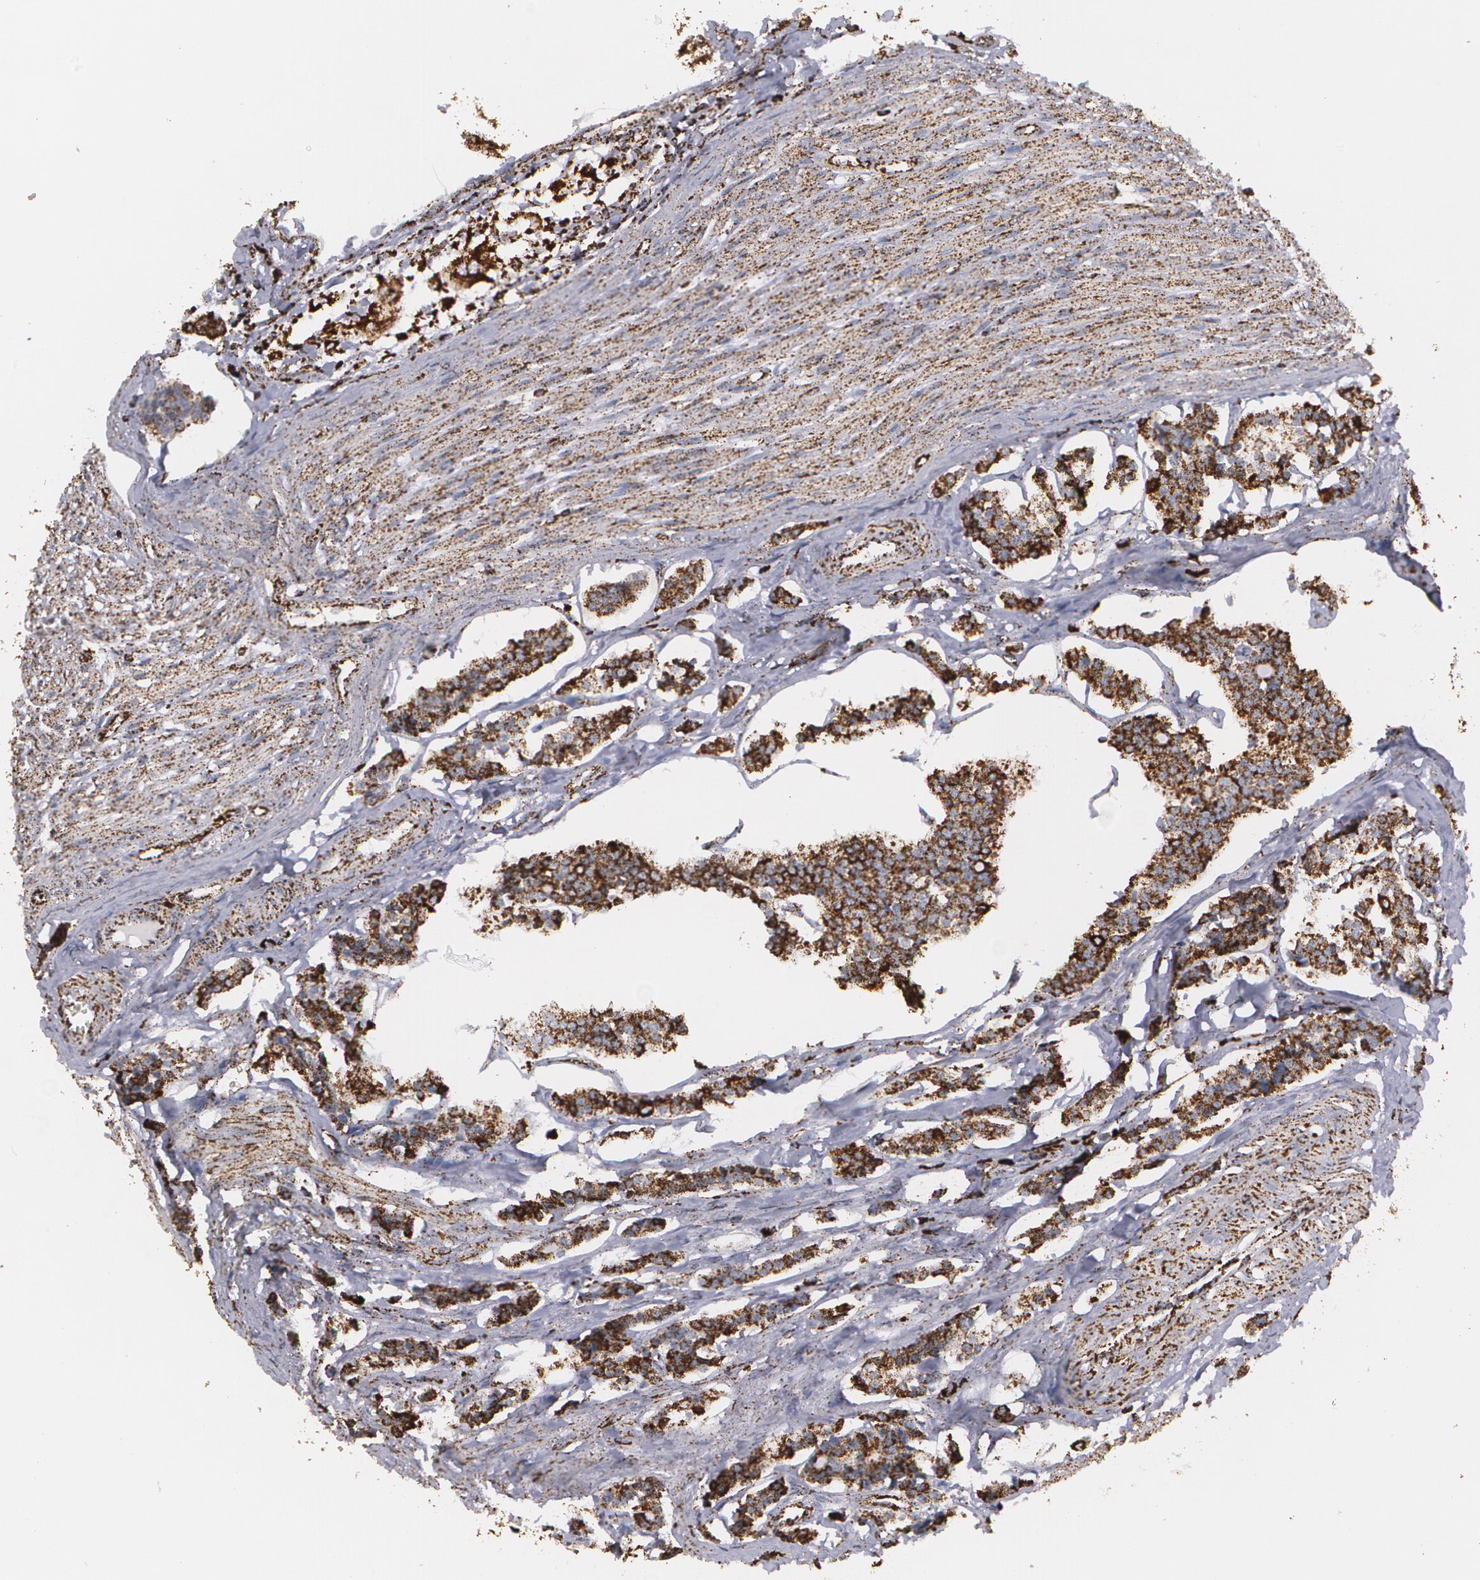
{"staining": {"intensity": "strong", "quantity": ">75%", "location": "cytoplasmic/membranous"}, "tissue": "carcinoid", "cell_type": "Tumor cells", "image_type": "cancer", "snomed": [{"axis": "morphology", "description": "Carcinoid, malignant, NOS"}, {"axis": "topography", "description": "Small intestine"}], "caption": "A brown stain shows strong cytoplasmic/membranous positivity of a protein in malignant carcinoid tumor cells. (IHC, brightfield microscopy, high magnification).", "gene": "HSPD1", "patient": {"sex": "male", "age": 63}}